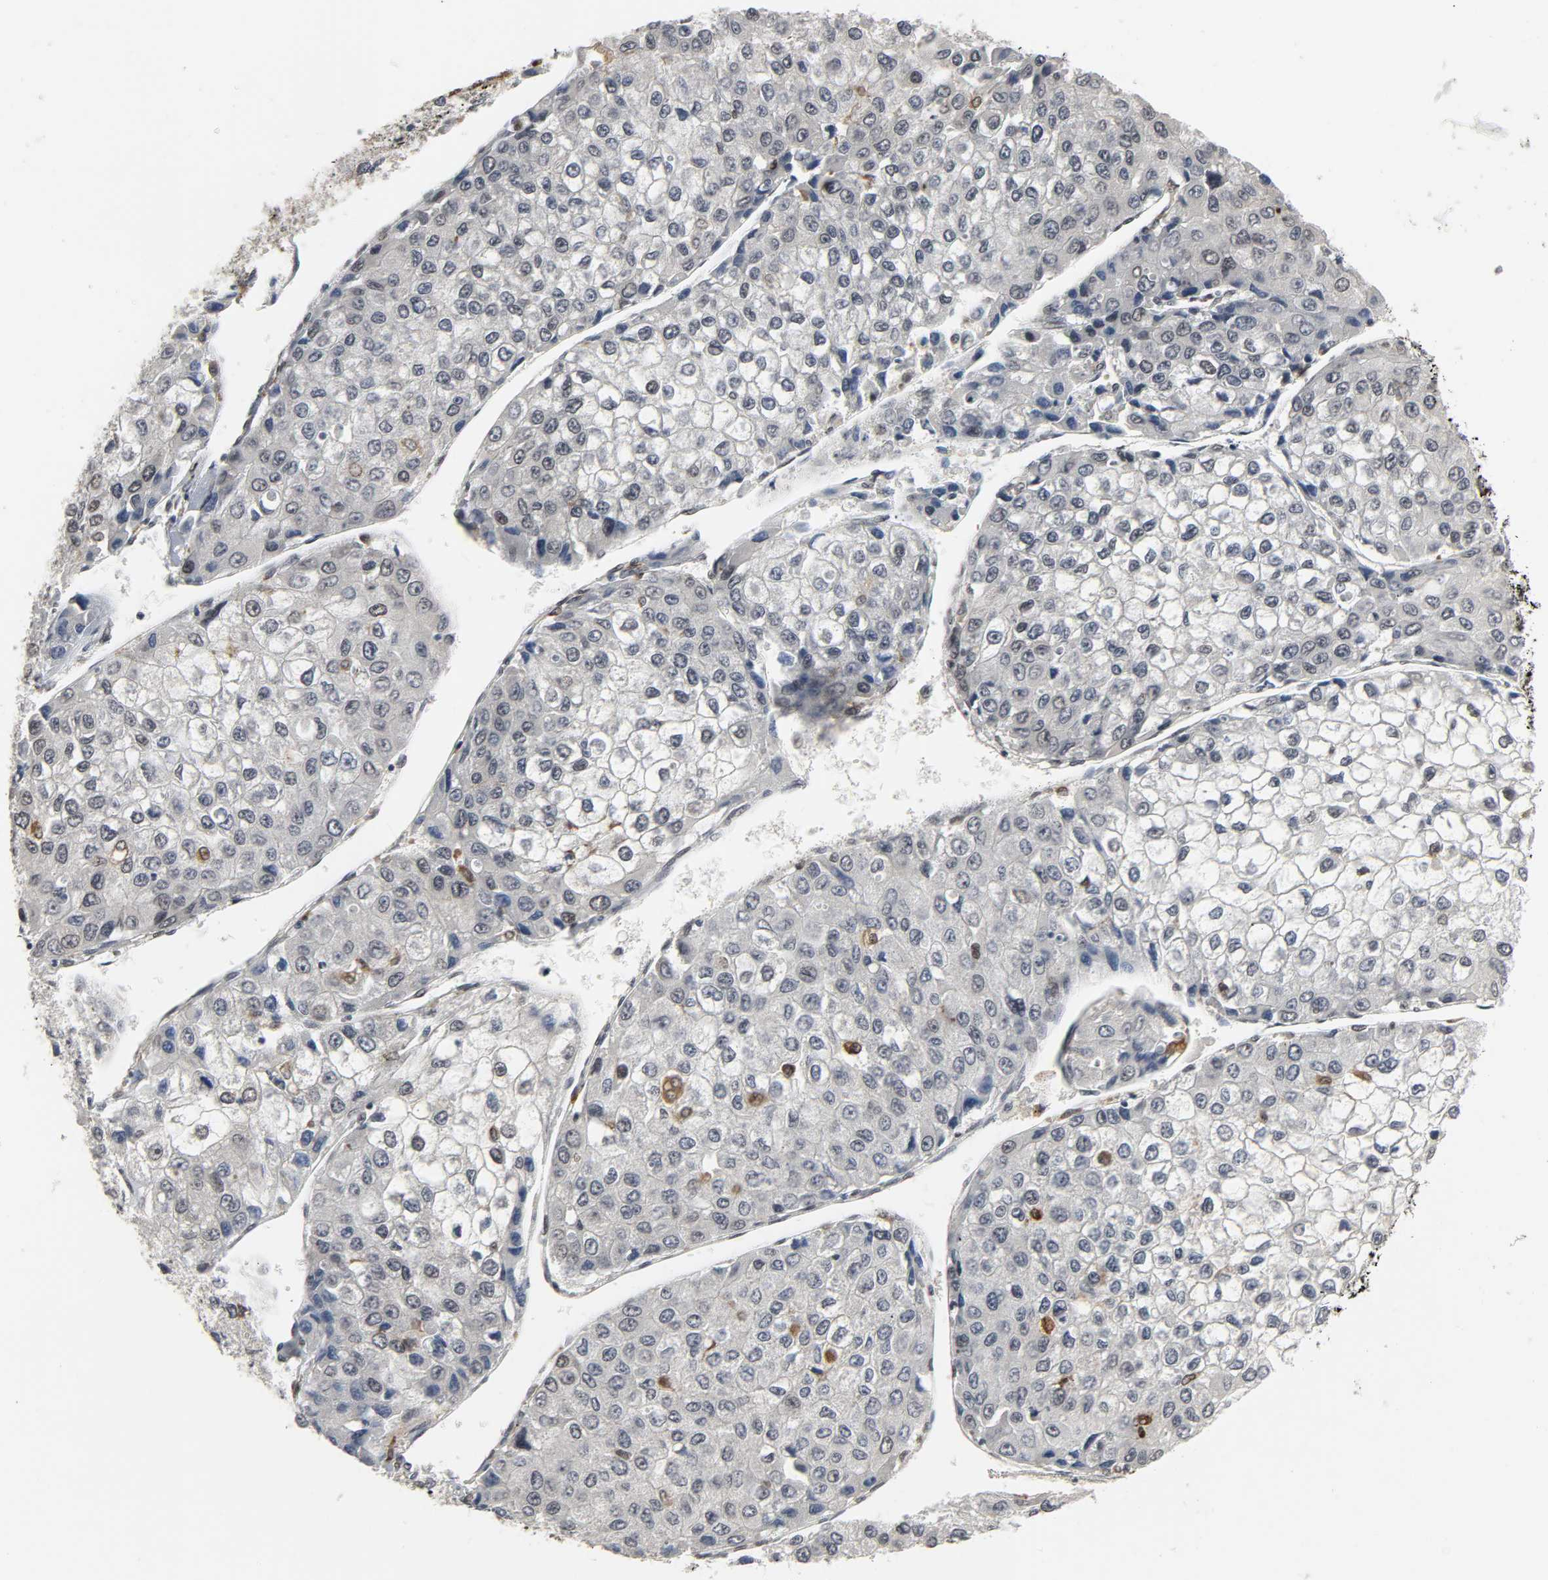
{"staining": {"intensity": "weak", "quantity": "<25%", "location": "nuclear"}, "tissue": "liver cancer", "cell_type": "Tumor cells", "image_type": "cancer", "snomed": [{"axis": "morphology", "description": "Carcinoma, Hepatocellular, NOS"}, {"axis": "topography", "description": "Liver"}], "caption": "High magnification brightfield microscopy of hepatocellular carcinoma (liver) stained with DAB (3,3'-diaminobenzidine) (brown) and counterstained with hematoxylin (blue): tumor cells show no significant positivity.", "gene": "DAZAP1", "patient": {"sex": "female", "age": 66}}